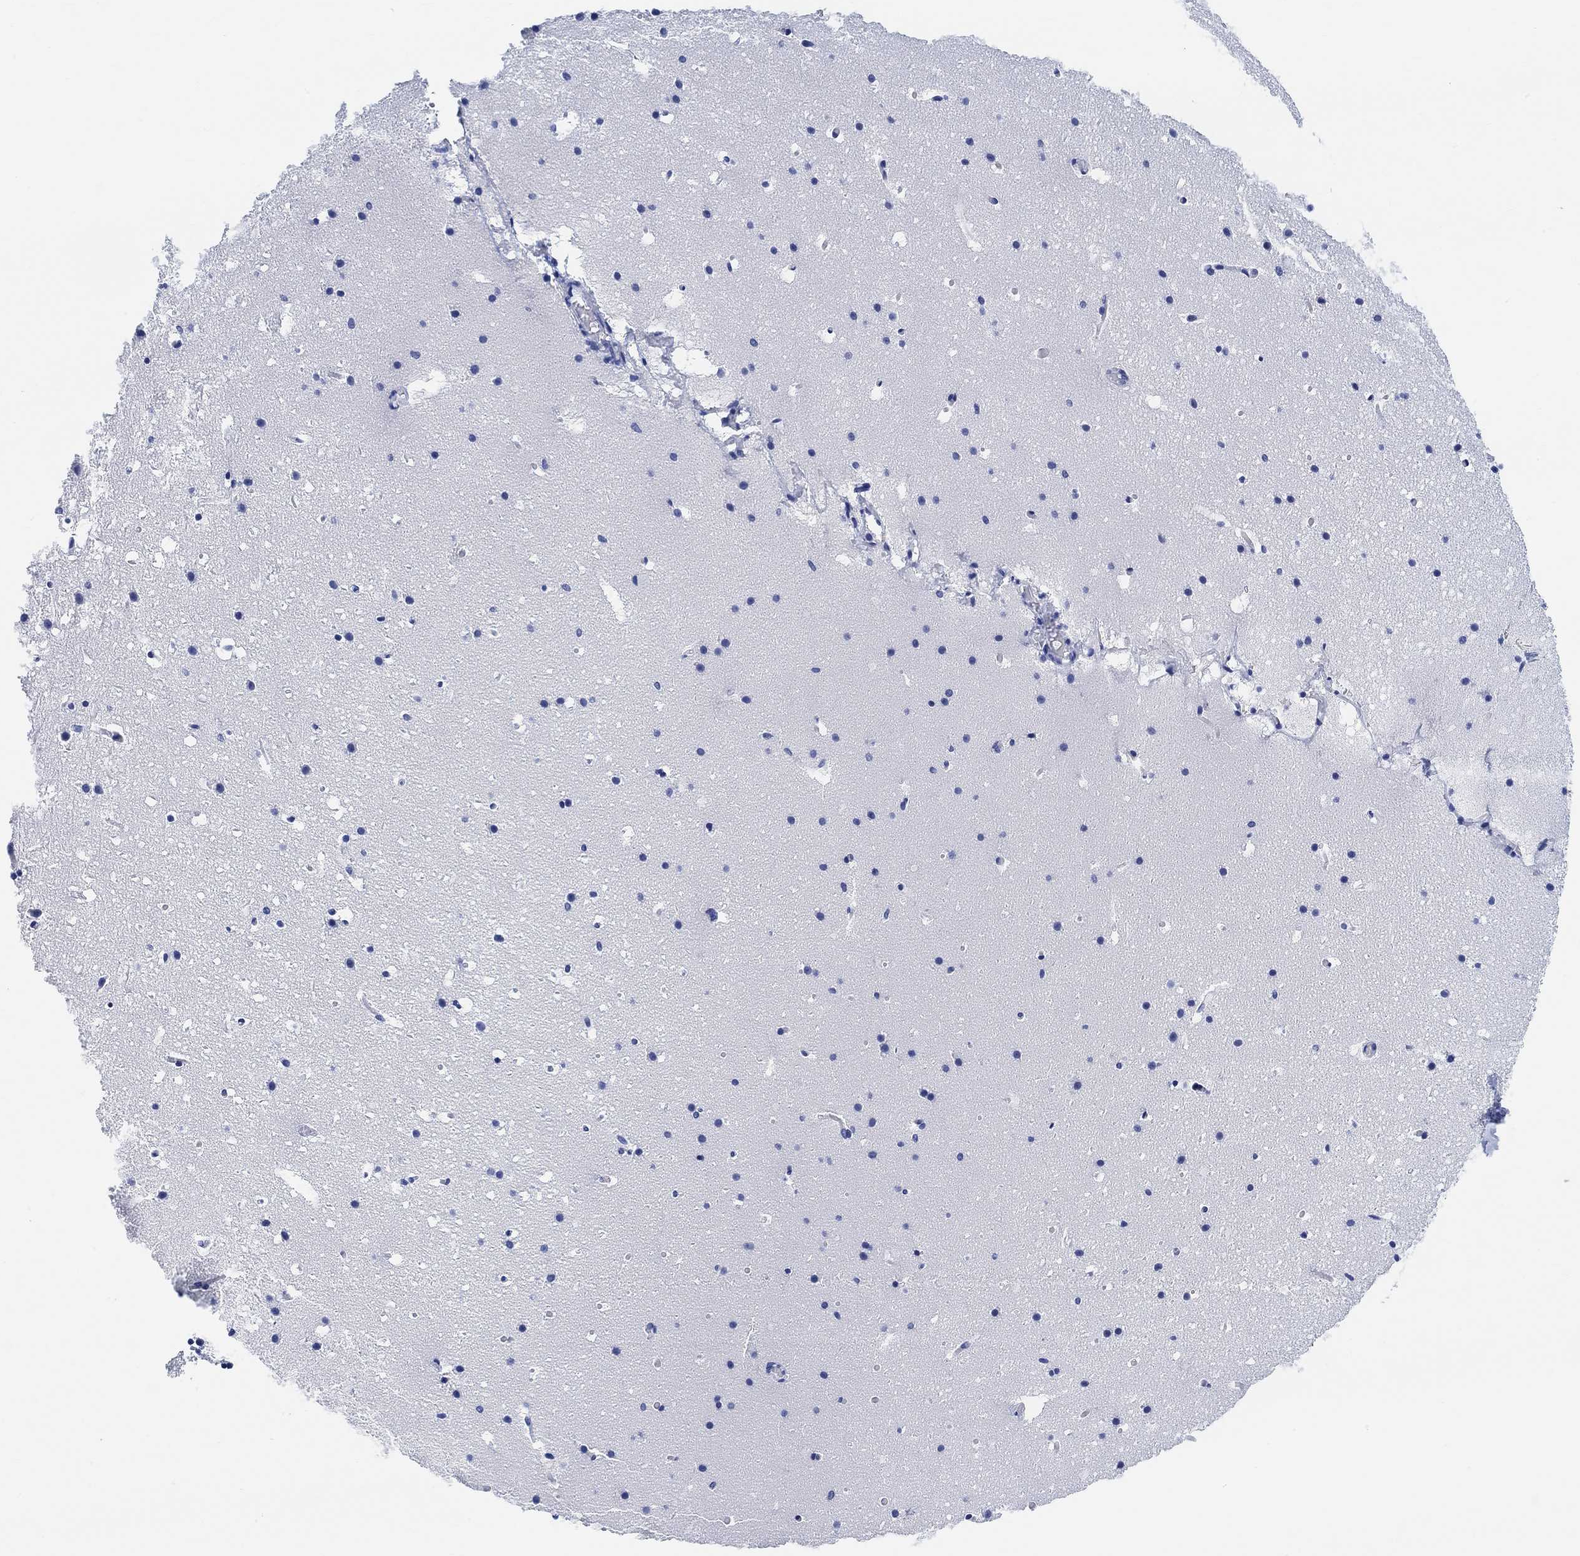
{"staining": {"intensity": "negative", "quantity": "none", "location": "none"}, "tissue": "cerebellum", "cell_type": "Cells in granular layer", "image_type": "normal", "snomed": [{"axis": "morphology", "description": "Normal tissue, NOS"}, {"axis": "topography", "description": "Cerebellum"}], "caption": "The histopathology image reveals no staining of cells in granular layer in normal cerebellum.", "gene": "ENO4", "patient": {"sex": "male", "age": 37}}